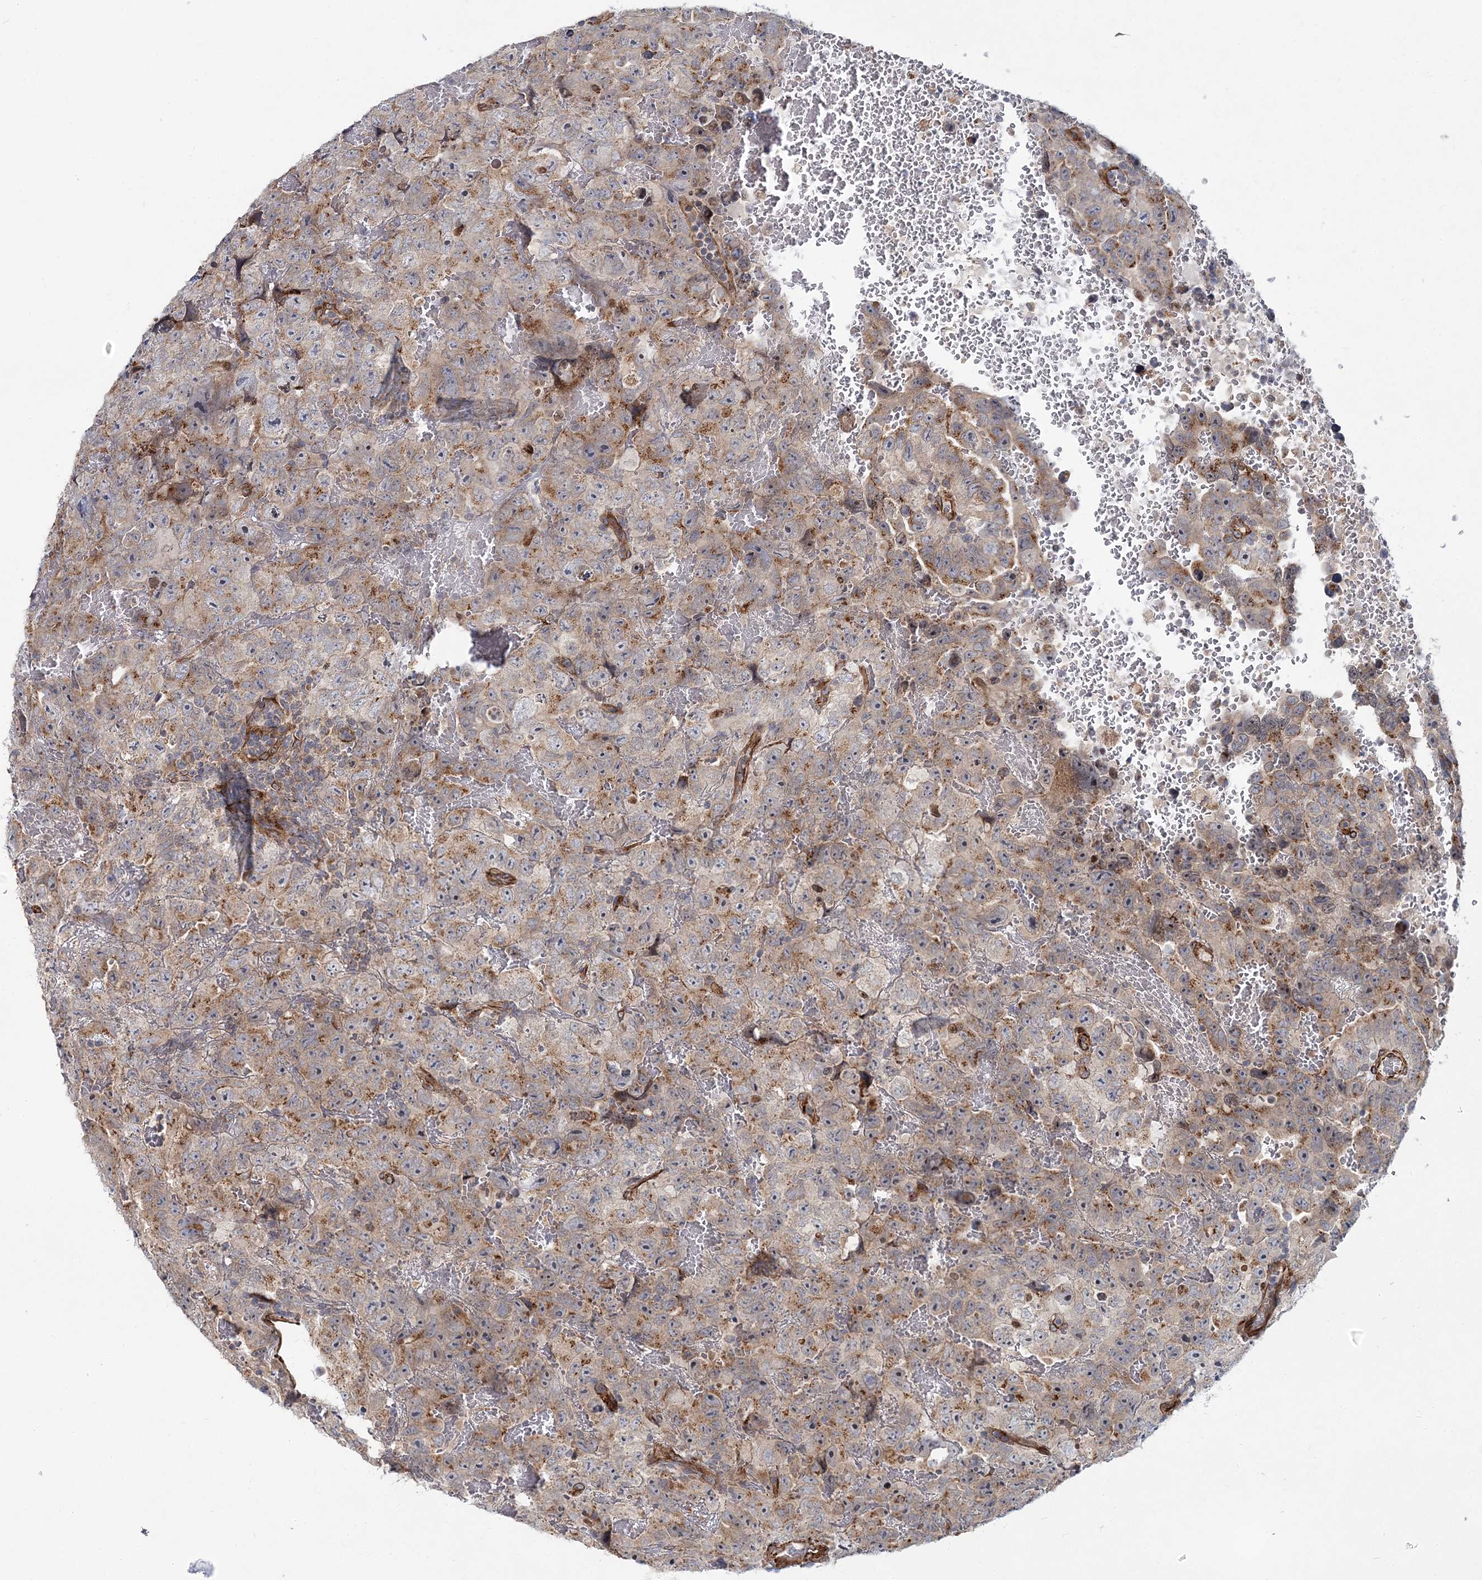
{"staining": {"intensity": "moderate", "quantity": "<25%", "location": "cytoplasmic/membranous"}, "tissue": "testis cancer", "cell_type": "Tumor cells", "image_type": "cancer", "snomed": [{"axis": "morphology", "description": "Carcinoma, Embryonal, NOS"}, {"axis": "topography", "description": "Testis"}], "caption": "High-magnification brightfield microscopy of testis cancer stained with DAB (3,3'-diaminobenzidine) (brown) and counterstained with hematoxylin (blue). tumor cells exhibit moderate cytoplasmic/membranous positivity is seen in approximately<25% of cells.", "gene": "NBAS", "patient": {"sex": "male", "age": 45}}